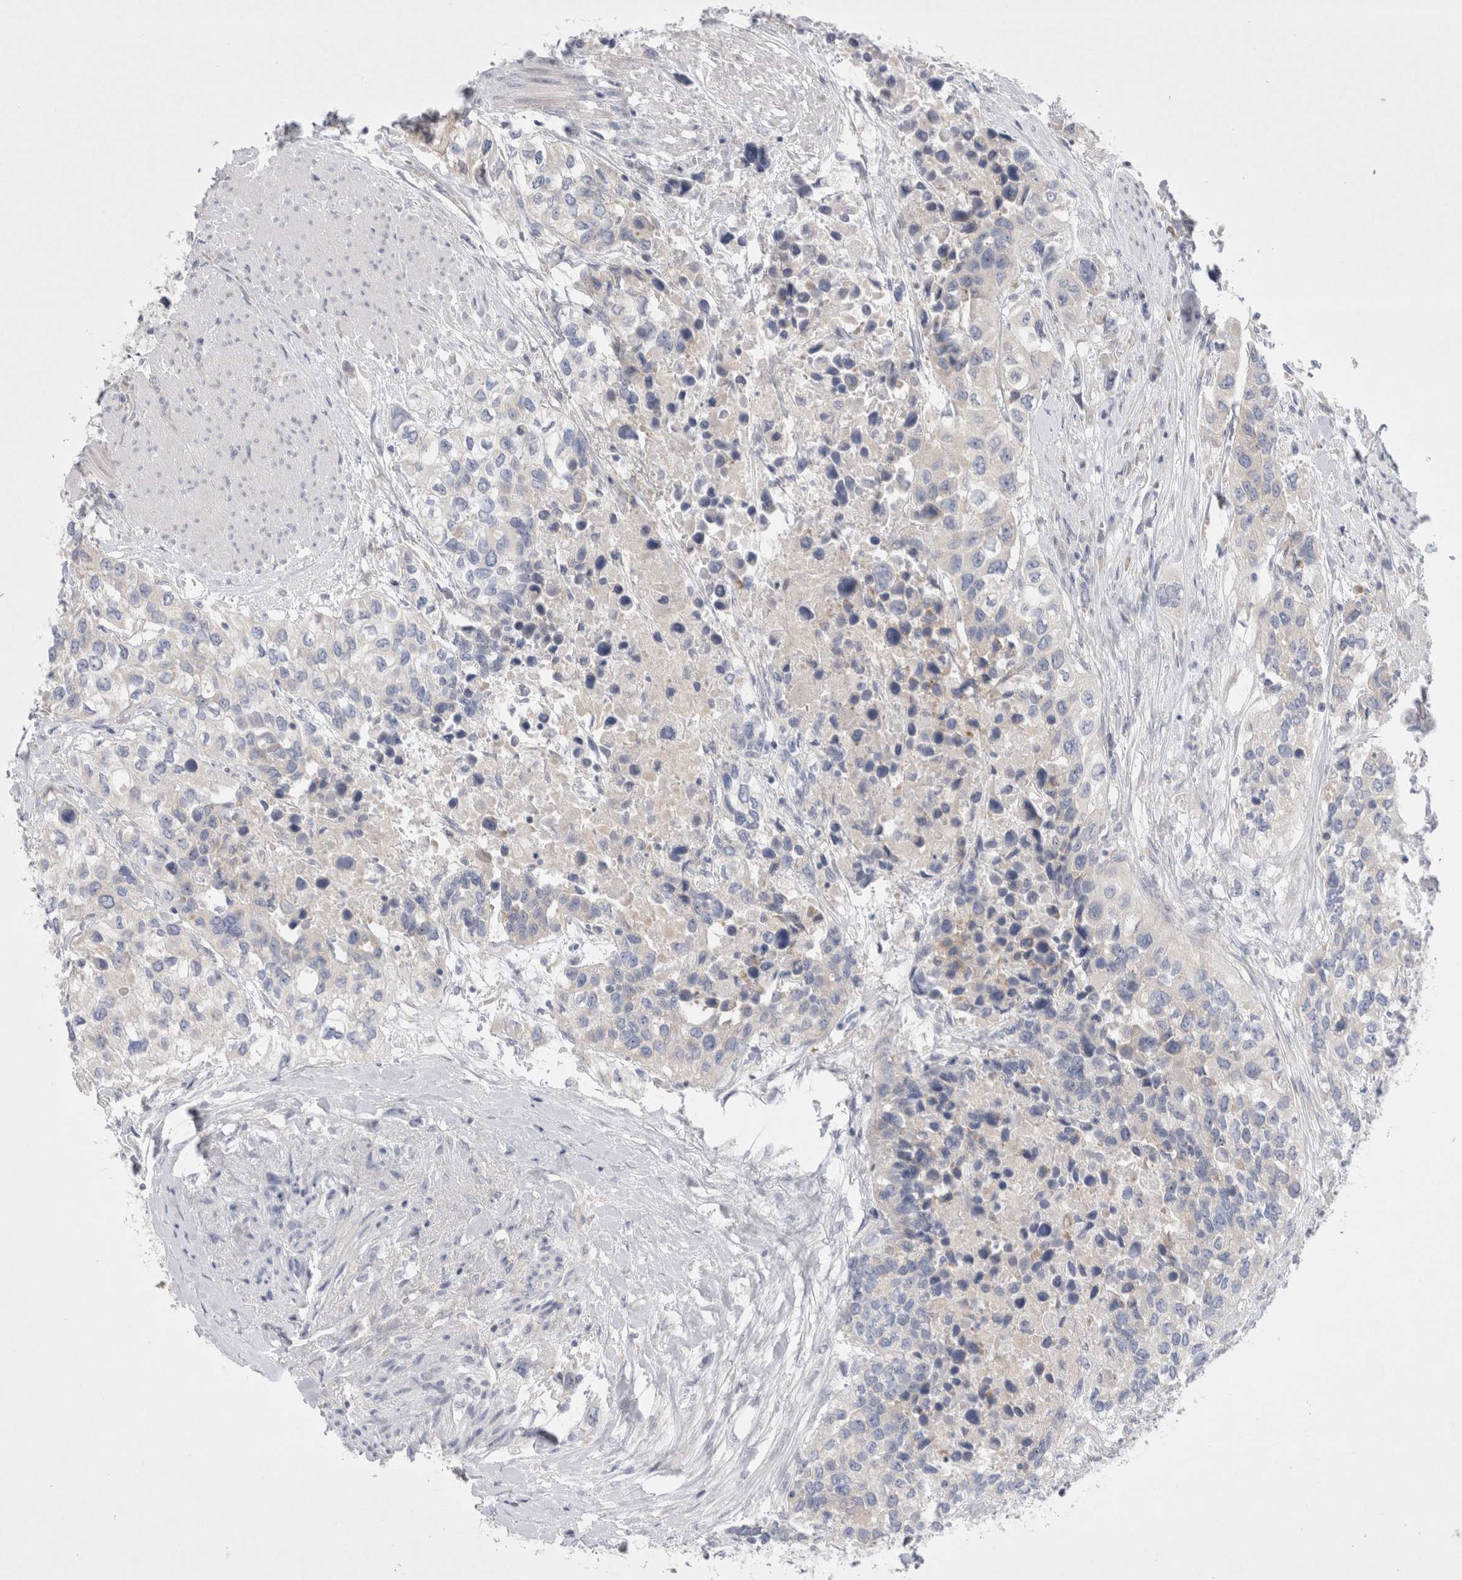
{"staining": {"intensity": "negative", "quantity": "none", "location": "none"}, "tissue": "urothelial cancer", "cell_type": "Tumor cells", "image_type": "cancer", "snomed": [{"axis": "morphology", "description": "Urothelial carcinoma, High grade"}, {"axis": "topography", "description": "Urinary bladder"}], "caption": "There is no significant staining in tumor cells of urothelial cancer.", "gene": "RBM12B", "patient": {"sex": "female", "age": 80}}